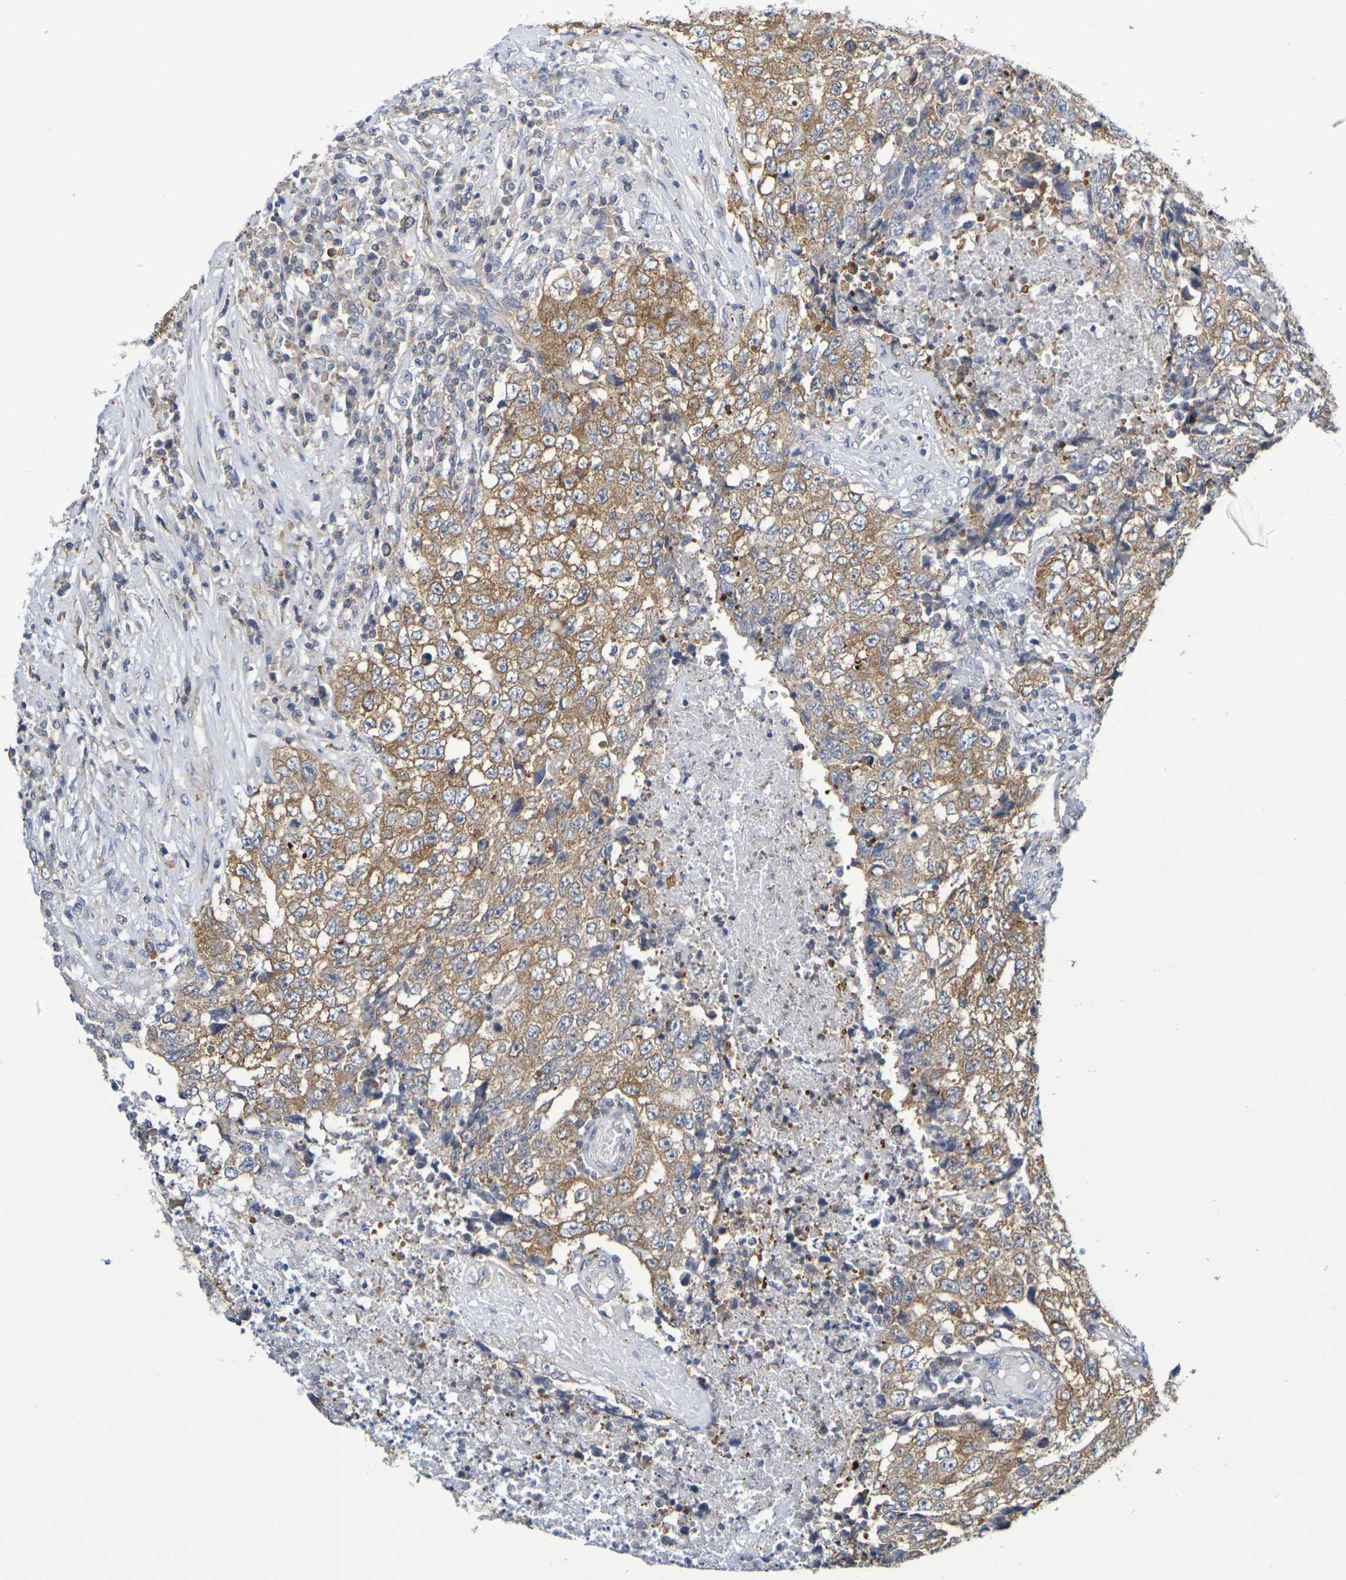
{"staining": {"intensity": "strong", "quantity": ">75%", "location": "cytoplasmic/membranous"}, "tissue": "testis cancer", "cell_type": "Tumor cells", "image_type": "cancer", "snomed": [{"axis": "morphology", "description": "Necrosis, NOS"}, {"axis": "morphology", "description": "Carcinoma, Embryonal, NOS"}, {"axis": "topography", "description": "Testis"}], "caption": "Protein staining shows strong cytoplasmic/membranous staining in approximately >75% of tumor cells in testis embryonal carcinoma. (DAB = brown stain, brightfield microscopy at high magnification).", "gene": "CHRNB1", "patient": {"sex": "male", "age": 19}}